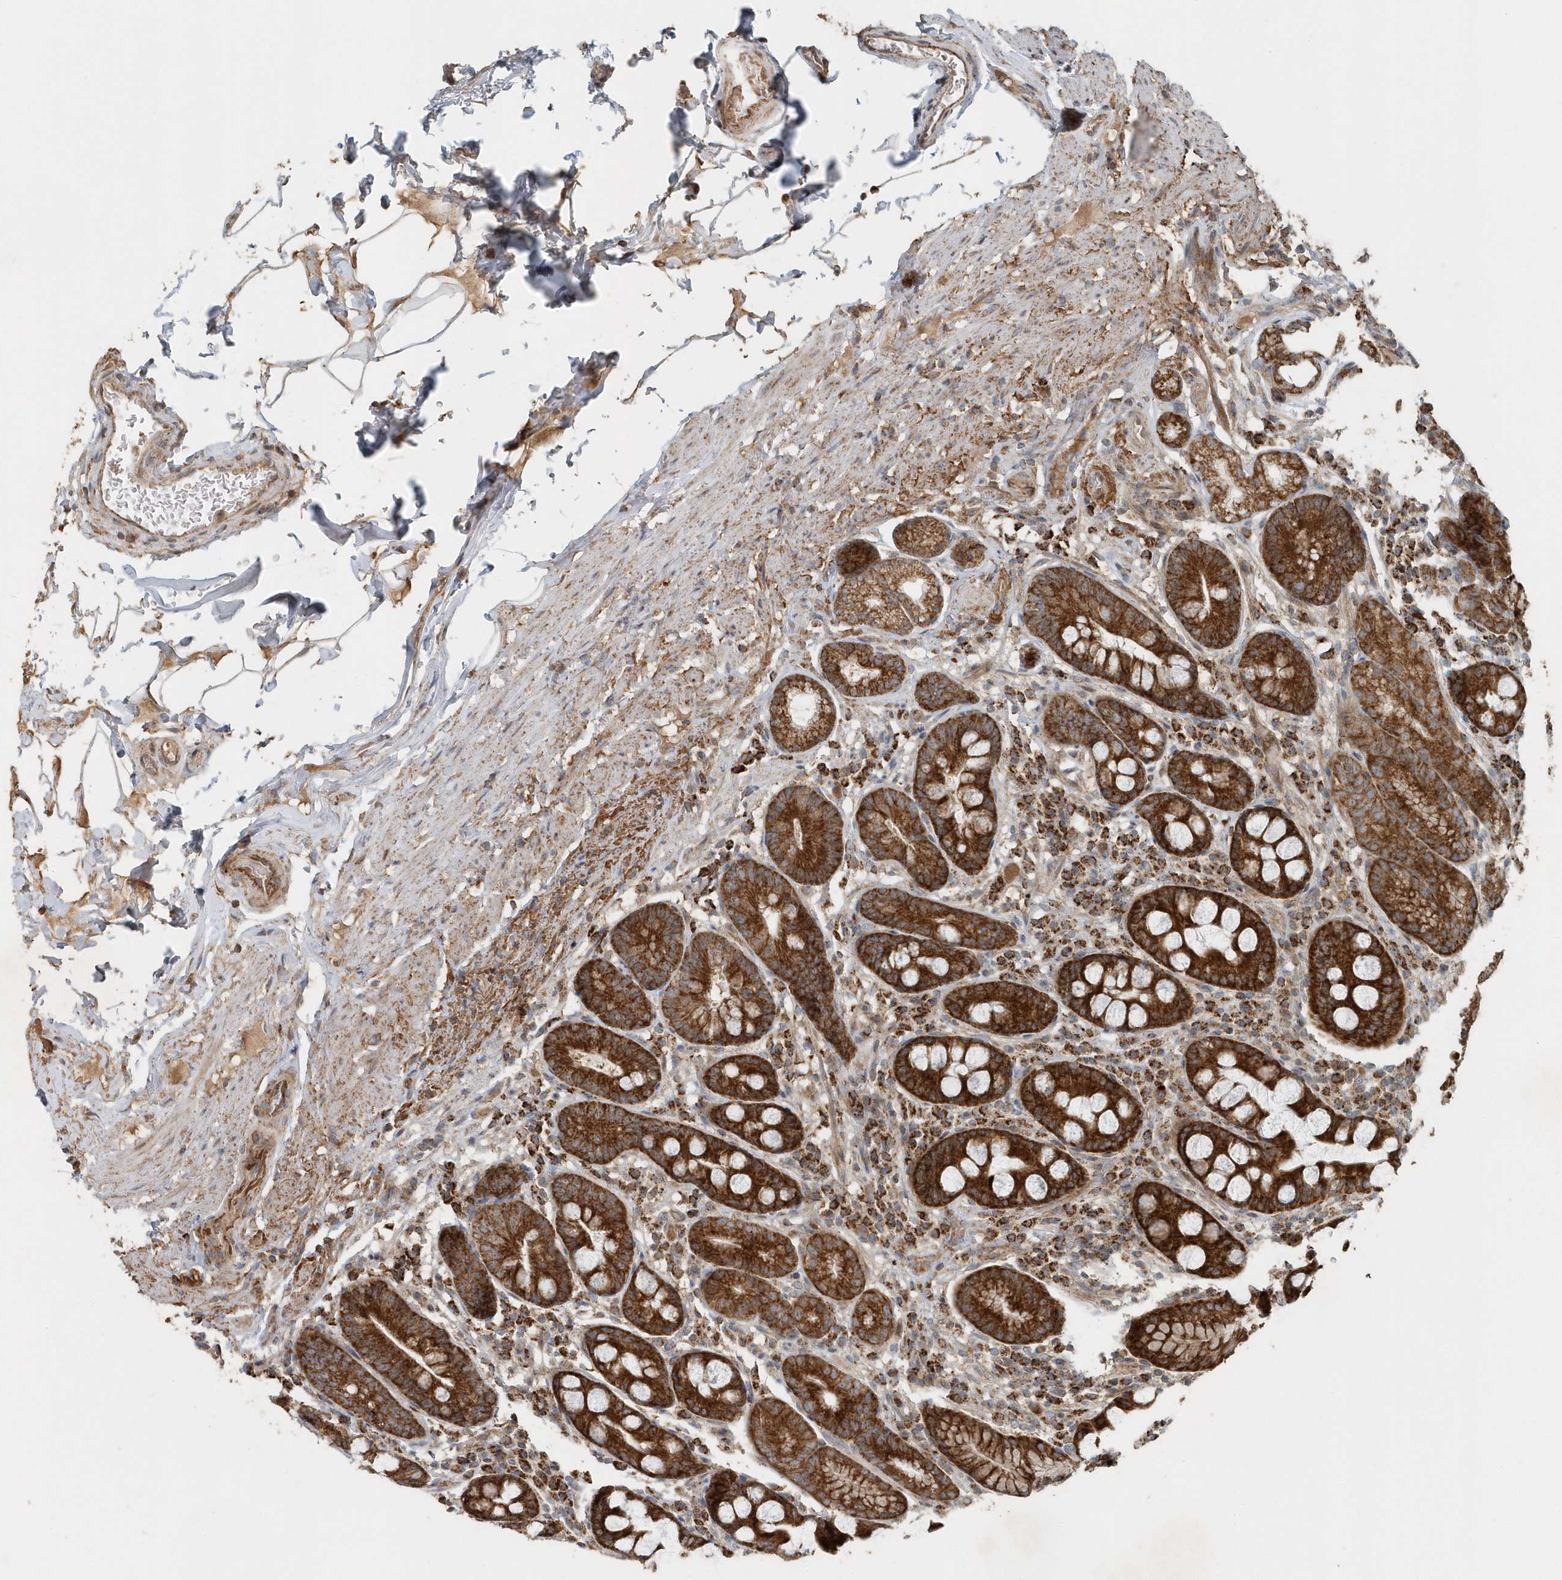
{"staining": {"intensity": "strong", "quantity": ">75%", "location": "cytoplasmic/membranous"}, "tissue": "stomach", "cell_type": "Glandular cells", "image_type": "normal", "snomed": [{"axis": "morphology", "description": "Normal tissue, NOS"}, {"axis": "topography", "description": "Stomach, lower"}], "caption": "Immunohistochemical staining of unremarkable human stomach reveals strong cytoplasmic/membranous protein expression in approximately >75% of glandular cells.", "gene": "MMUT", "patient": {"sex": "male", "age": 52}}